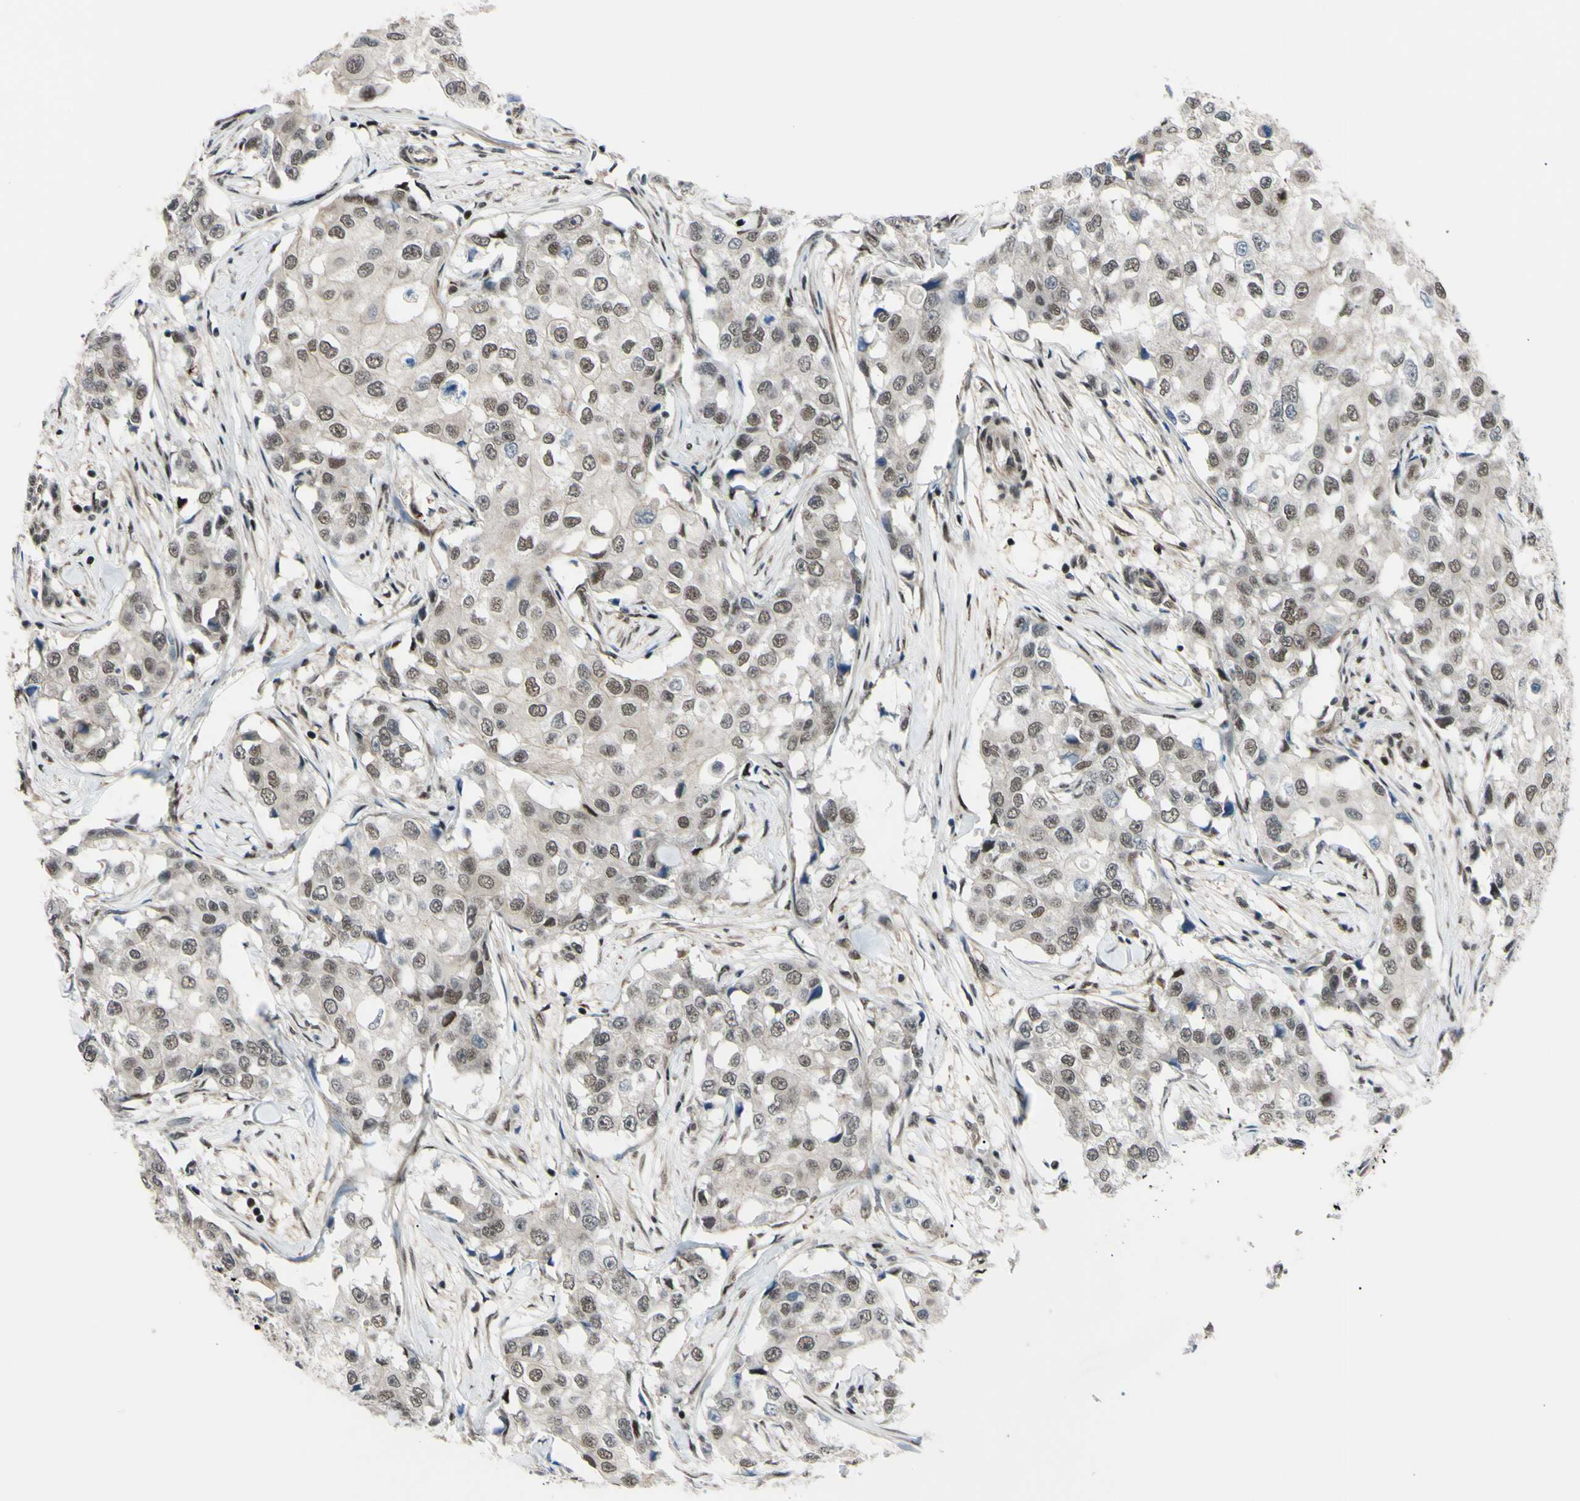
{"staining": {"intensity": "moderate", "quantity": ">75%", "location": "nuclear"}, "tissue": "breast cancer", "cell_type": "Tumor cells", "image_type": "cancer", "snomed": [{"axis": "morphology", "description": "Duct carcinoma"}, {"axis": "topography", "description": "Breast"}], "caption": "Breast intraductal carcinoma stained with immunohistochemistry displays moderate nuclear positivity in about >75% of tumor cells. (DAB IHC with brightfield microscopy, high magnification).", "gene": "THAP12", "patient": {"sex": "female", "age": 27}}